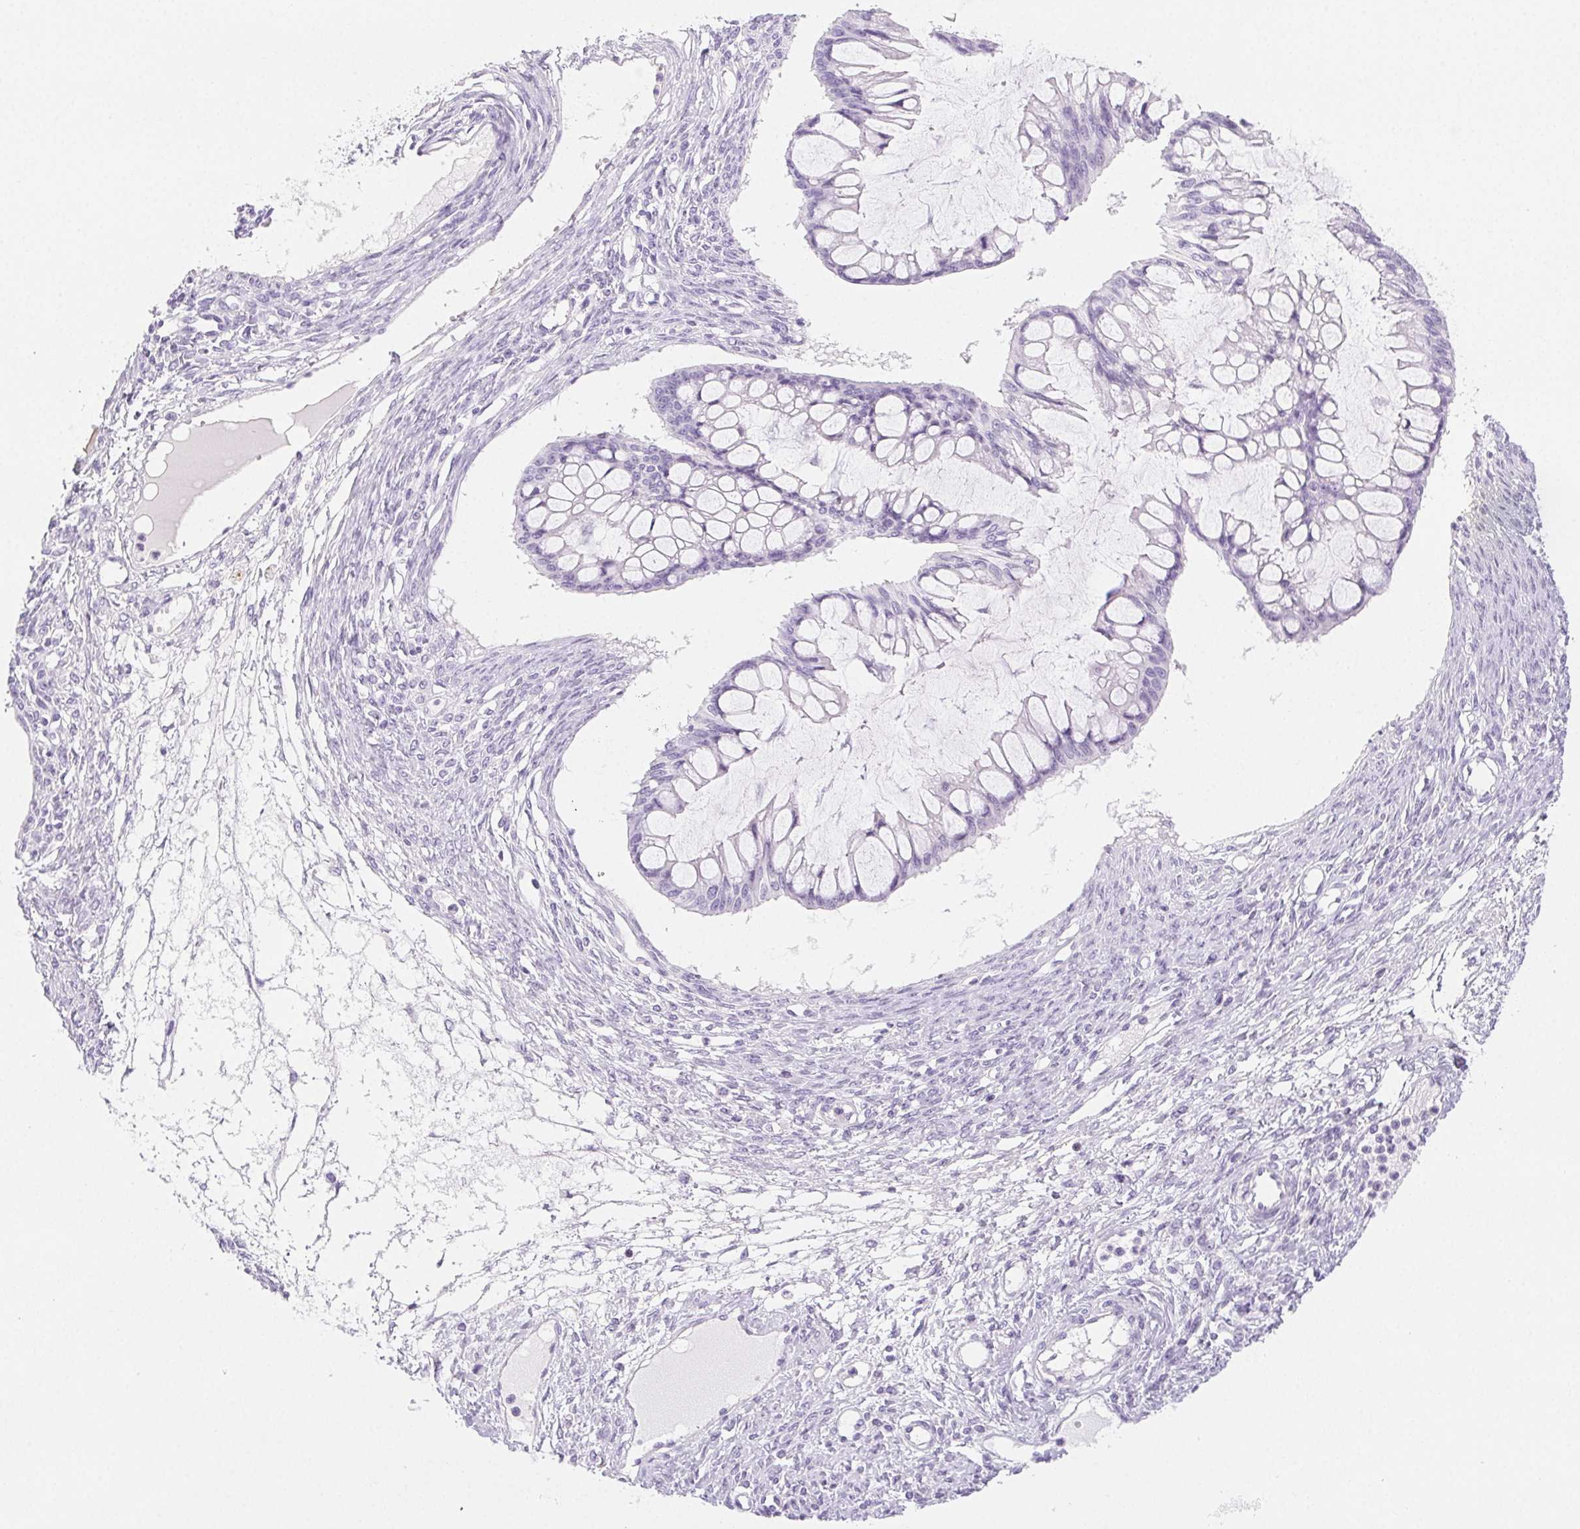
{"staining": {"intensity": "negative", "quantity": "none", "location": "none"}, "tissue": "ovarian cancer", "cell_type": "Tumor cells", "image_type": "cancer", "snomed": [{"axis": "morphology", "description": "Cystadenocarcinoma, mucinous, NOS"}, {"axis": "topography", "description": "Ovary"}], "caption": "Human ovarian cancer stained for a protein using immunohistochemistry (IHC) exhibits no expression in tumor cells.", "gene": "BEND2", "patient": {"sex": "female", "age": 73}}